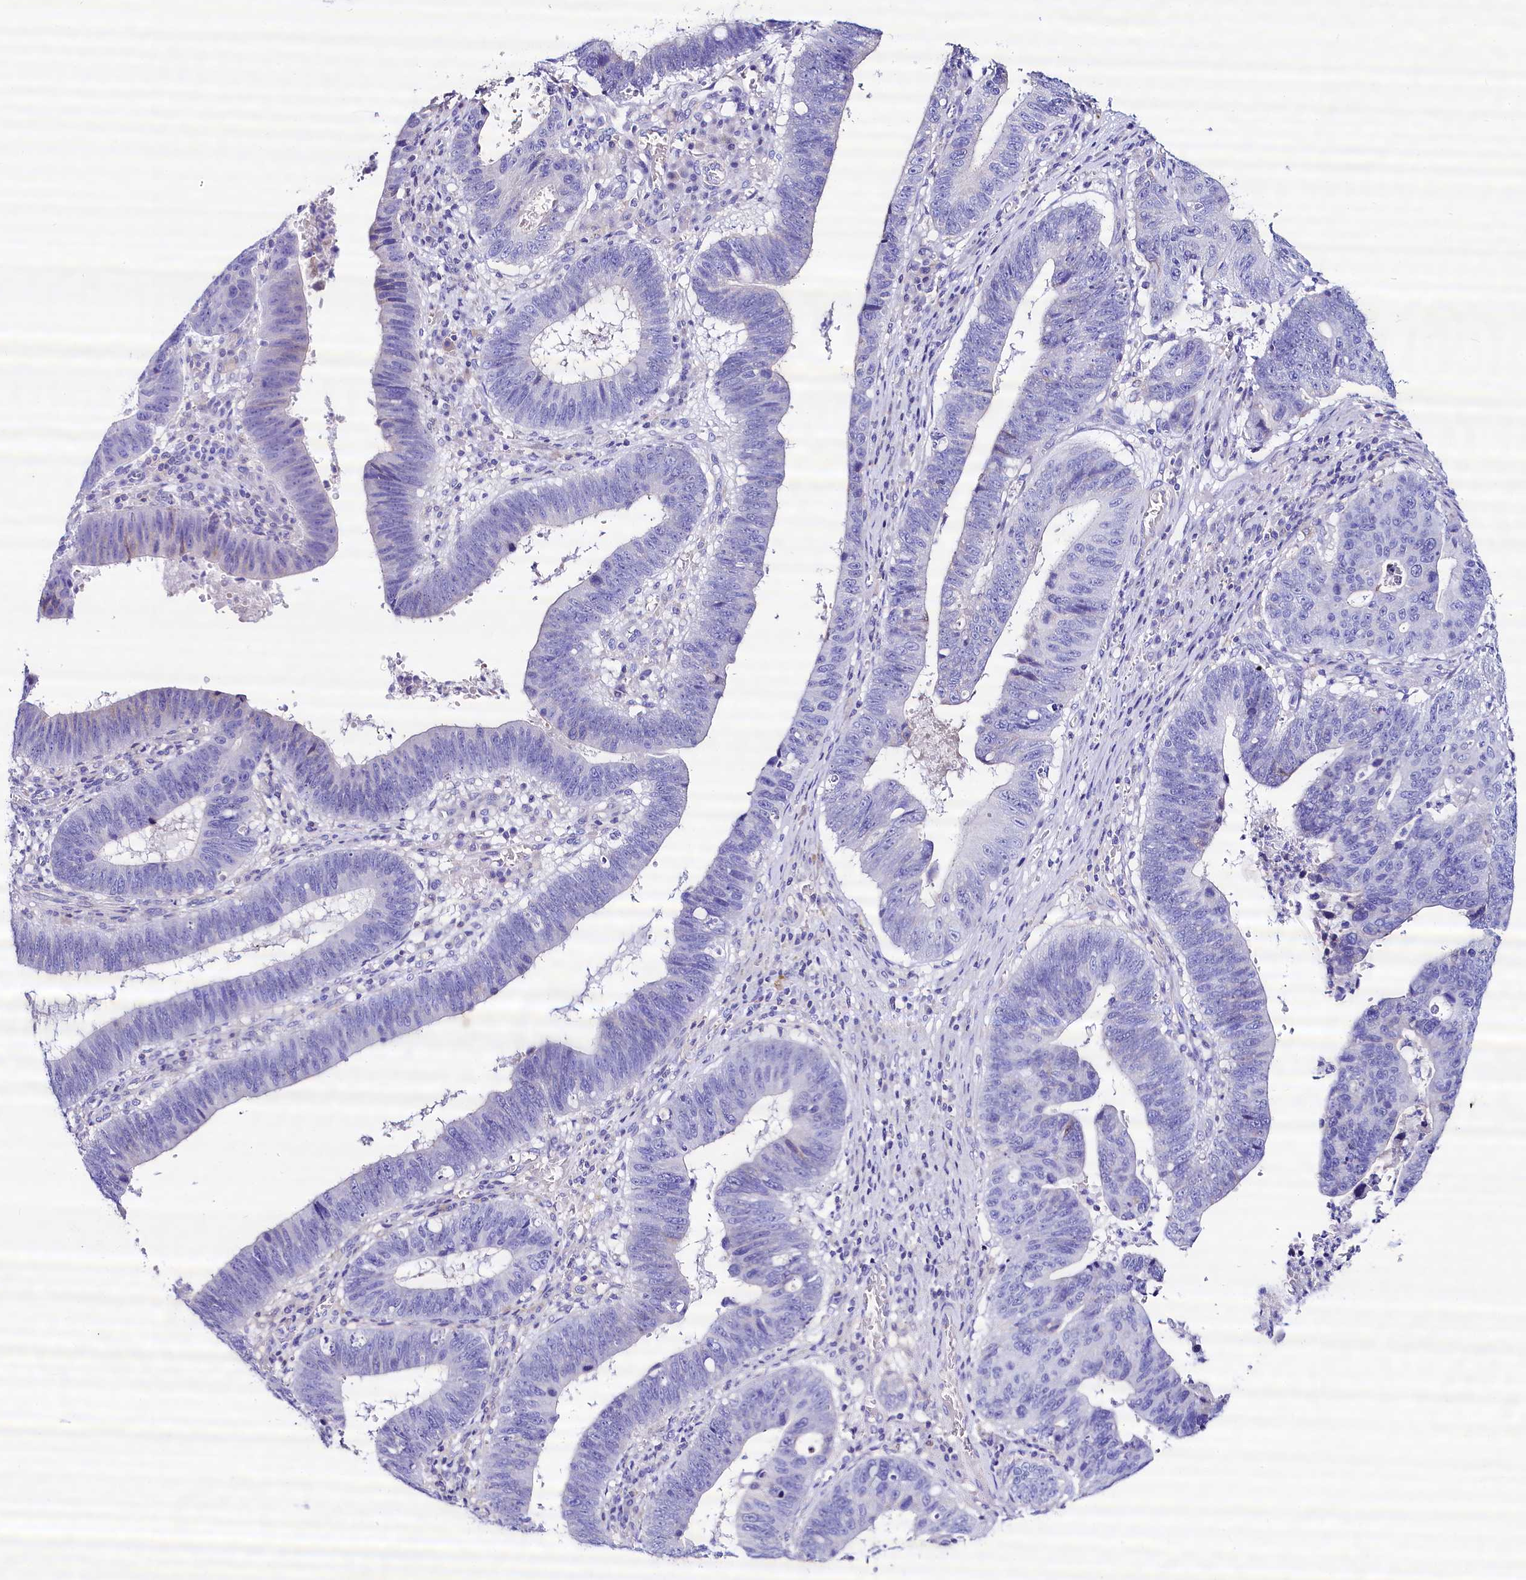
{"staining": {"intensity": "negative", "quantity": "none", "location": "none"}, "tissue": "stomach cancer", "cell_type": "Tumor cells", "image_type": "cancer", "snomed": [{"axis": "morphology", "description": "Adenocarcinoma, NOS"}, {"axis": "topography", "description": "Stomach"}], "caption": "Tumor cells show no significant expression in stomach cancer.", "gene": "RBP3", "patient": {"sex": "male", "age": 59}}